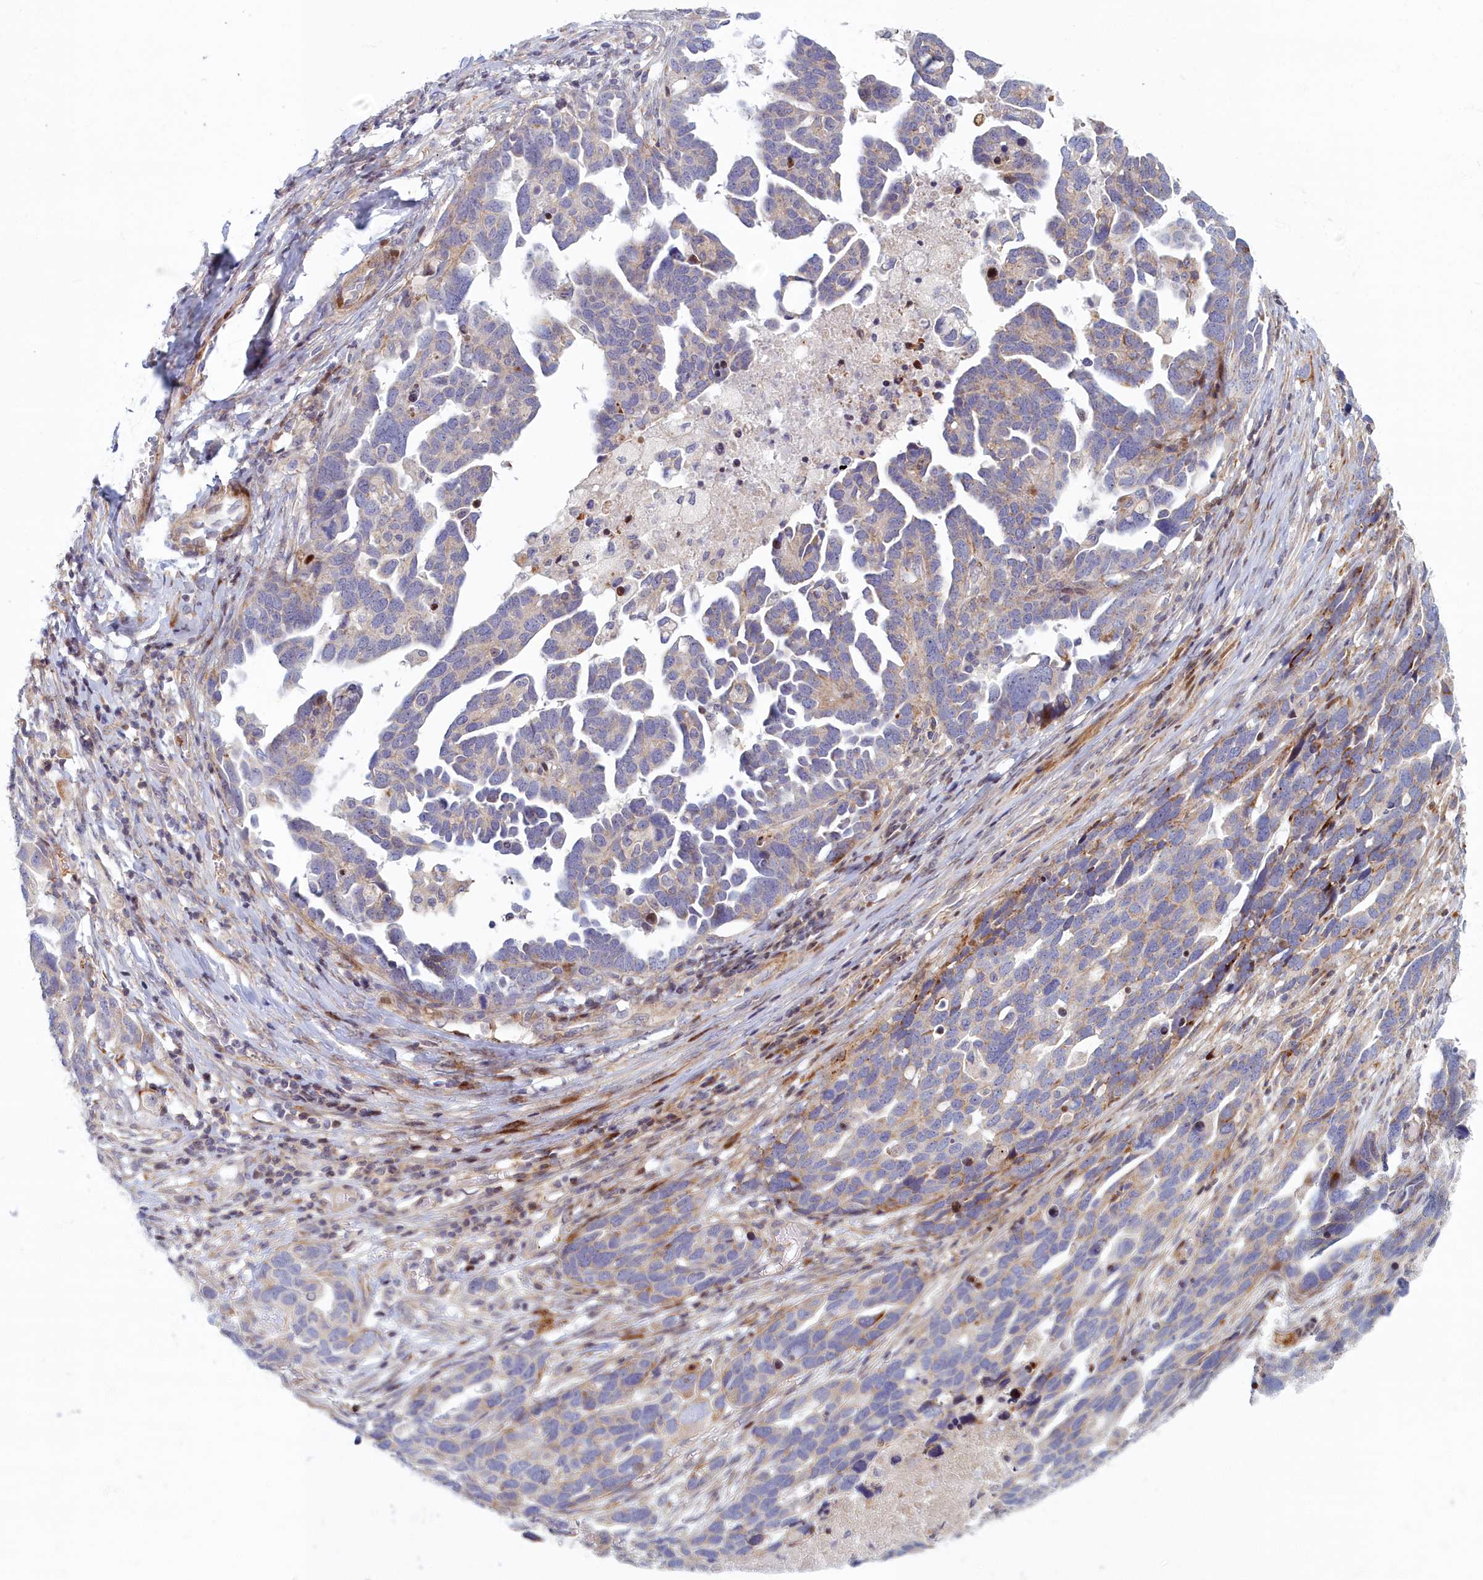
{"staining": {"intensity": "weak", "quantity": "<25%", "location": "cytoplasmic/membranous"}, "tissue": "ovarian cancer", "cell_type": "Tumor cells", "image_type": "cancer", "snomed": [{"axis": "morphology", "description": "Cystadenocarcinoma, serous, NOS"}, {"axis": "topography", "description": "Ovary"}], "caption": "Tumor cells show no significant positivity in ovarian cancer (serous cystadenocarcinoma).", "gene": "C15orf40", "patient": {"sex": "female", "age": 54}}